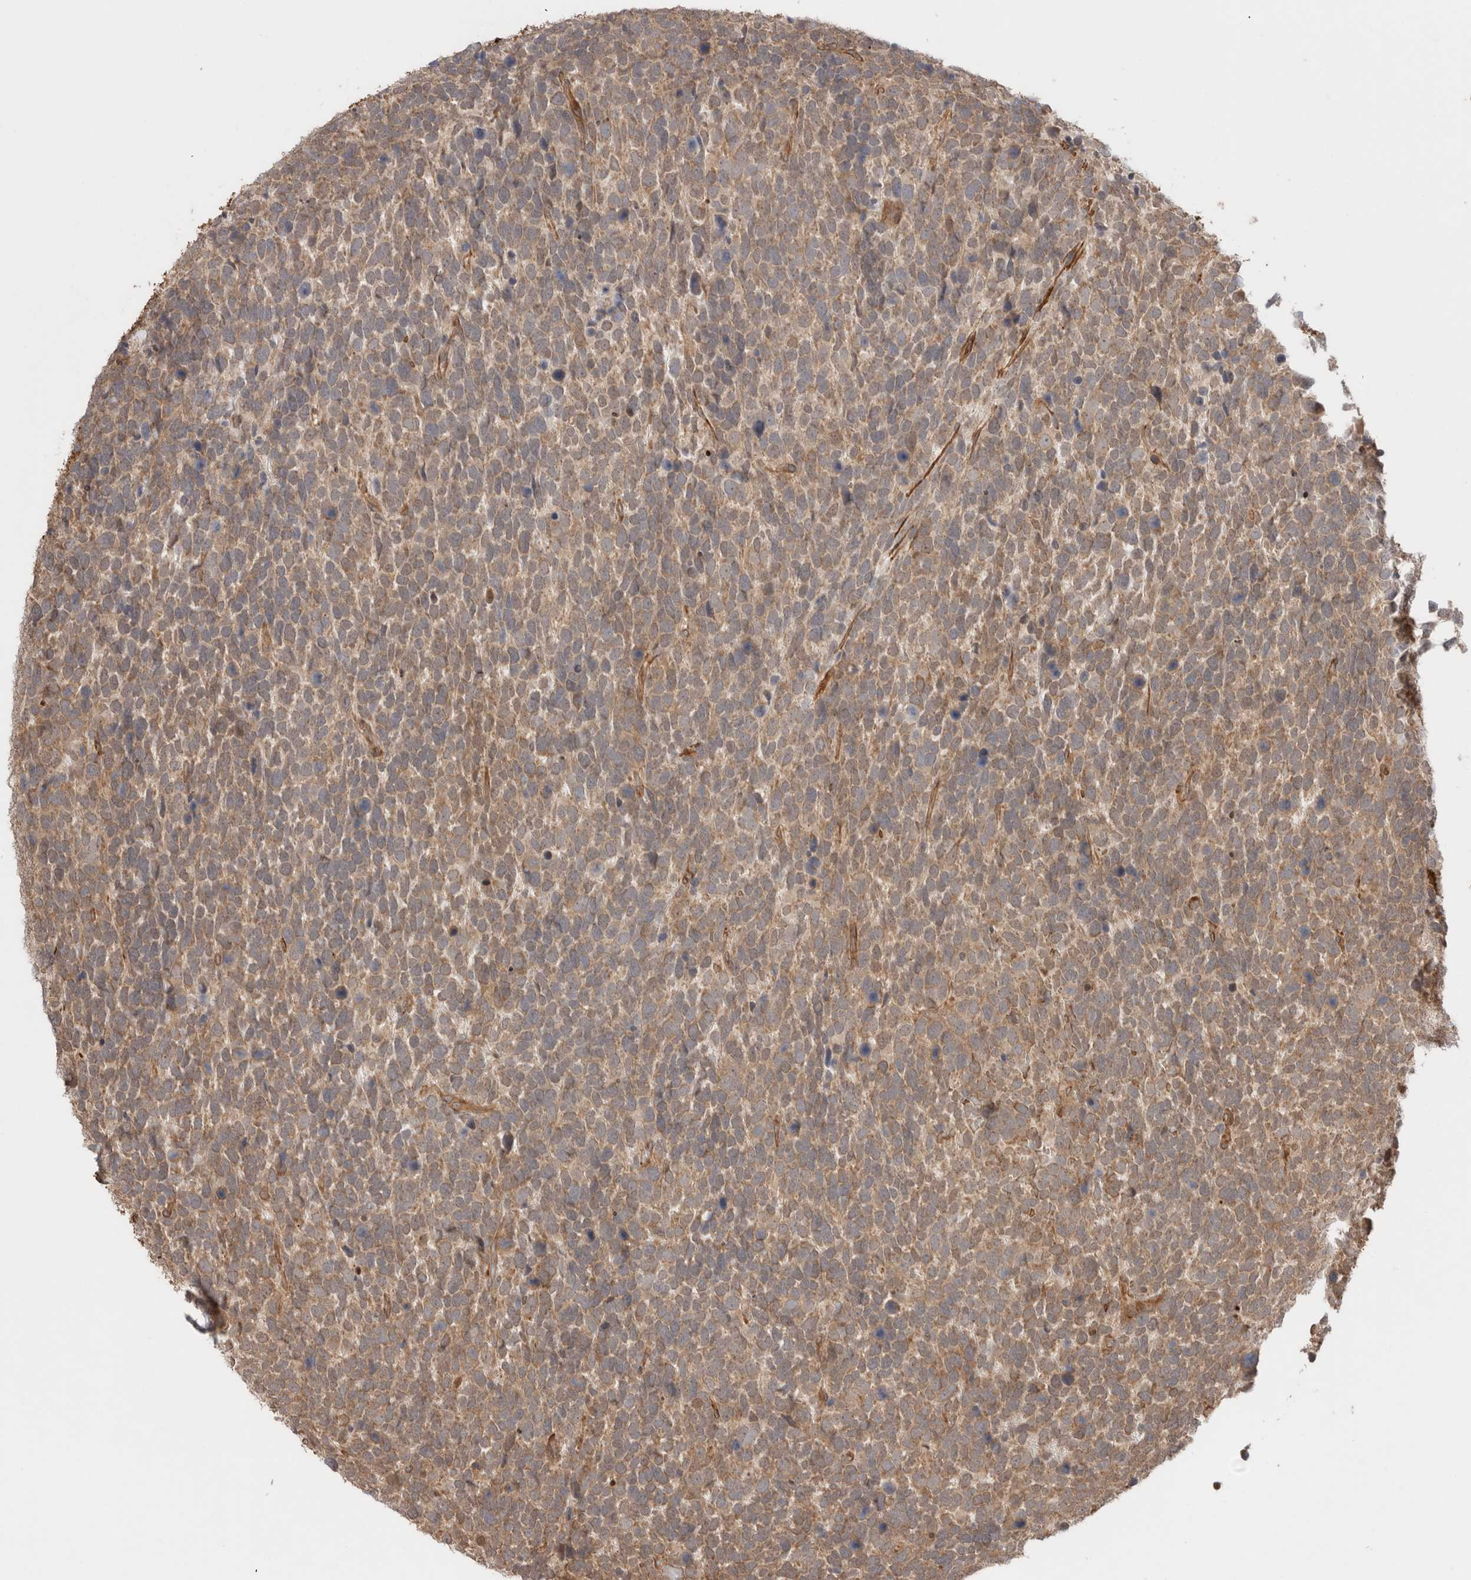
{"staining": {"intensity": "moderate", "quantity": ">75%", "location": "cytoplasmic/membranous"}, "tissue": "urothelial cancer", "cell_type": "Tumor cells", "image_type": "cancer", "snomed": [{"axis": "morphology", "description": "Urothelial carcinoma, High grade"}, {"axis": "topography", "description": "Urinary bladder"}], "caption": "A histopathology image of human urothelial cancer stained for a protein demonstrates moderate cytoplasmic/membranous brown staining in tumor cells. (DAB IHC, brown staining for protein, blue staining for nuclei).", "gene": "ZNF649", "patient": {"sex": "female", "age": 82}}